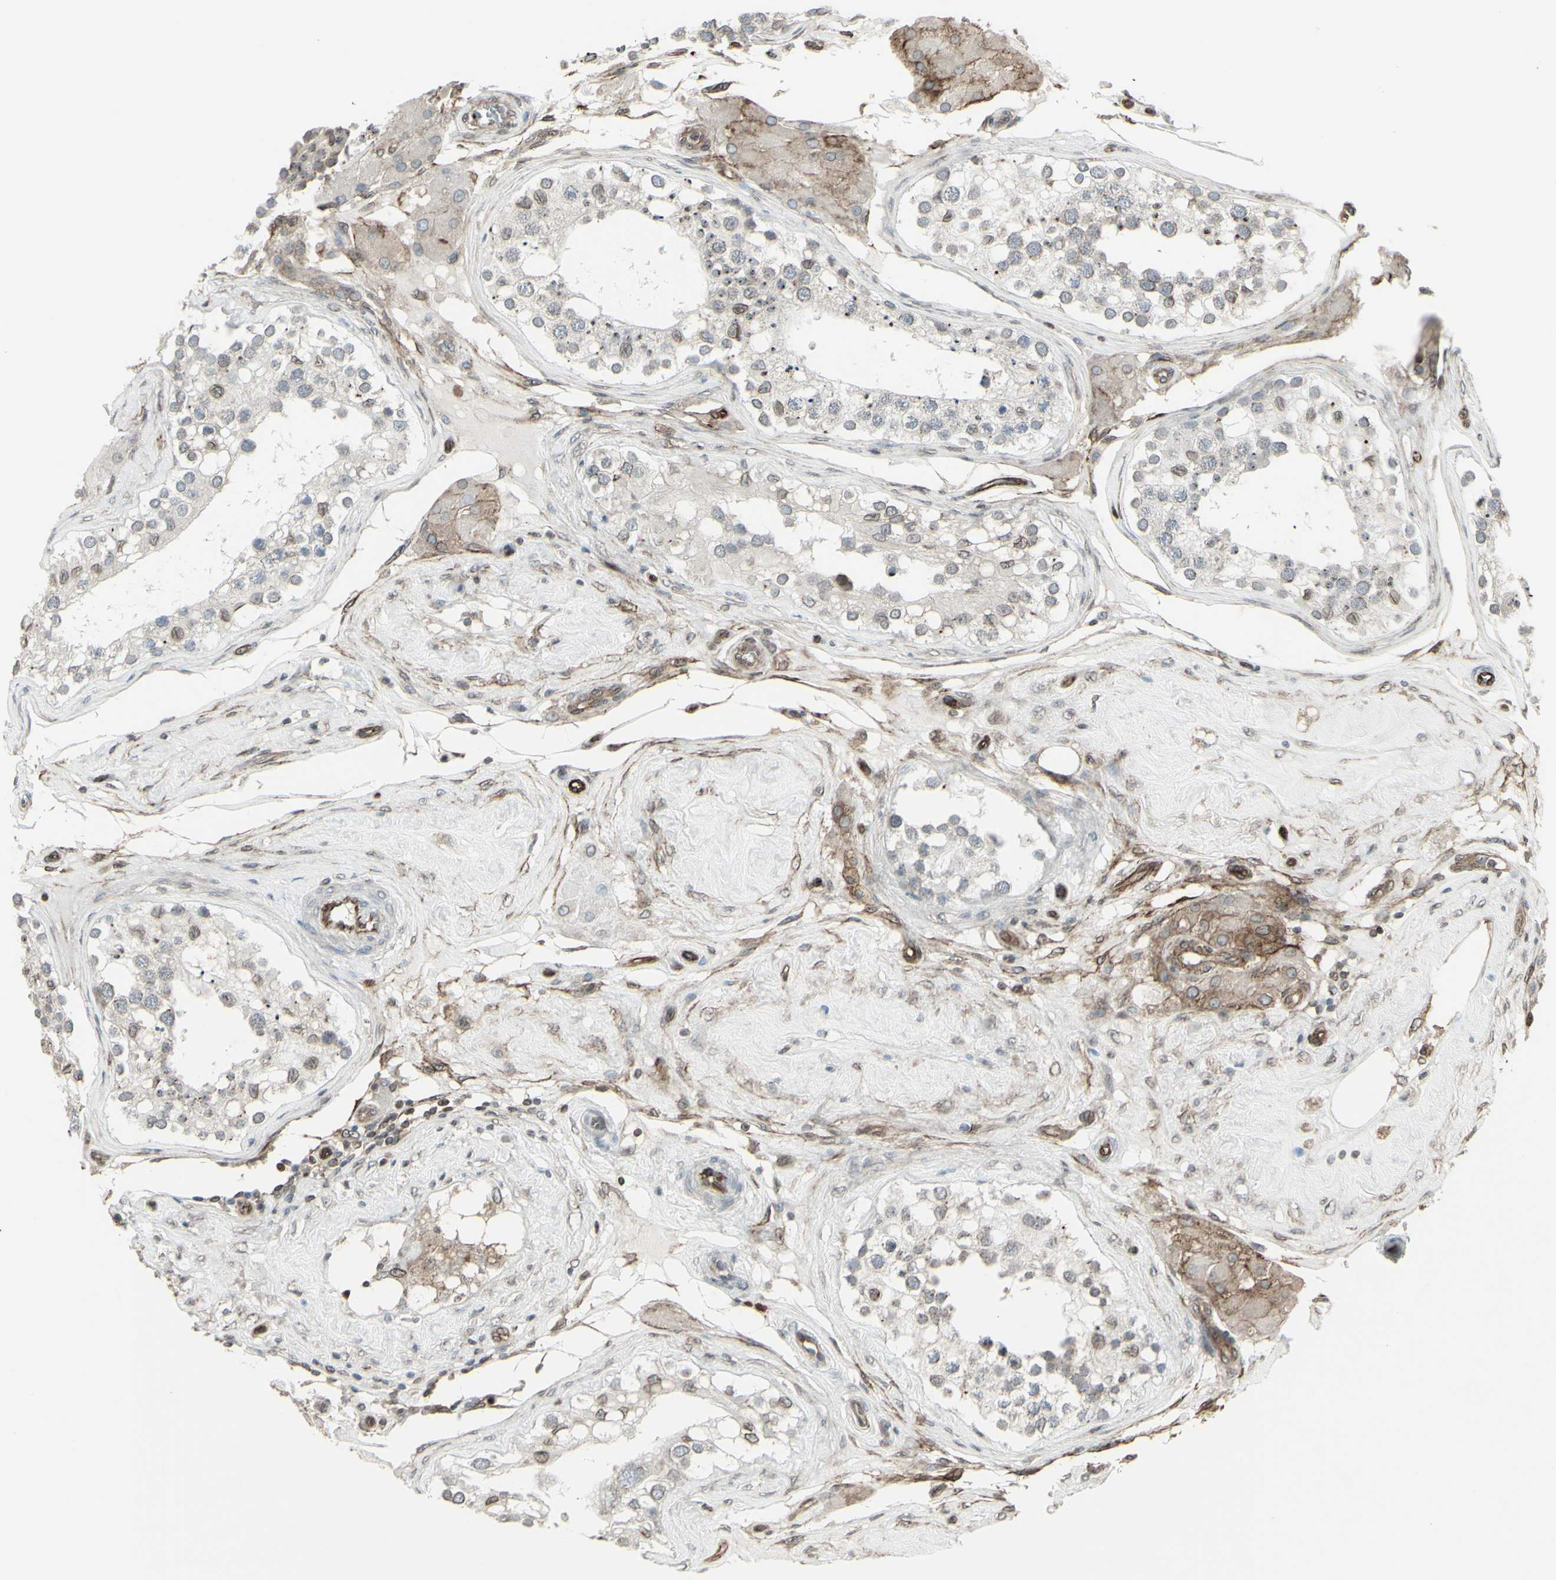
{"staining": {"intensity": "weak", "quantity": "25%-75%", "location": "cytoplasmic/membranous,nuclear"}, "tissue": "testis", "cell_type": "Cells in seminiferous ducts", "image_type": "normal", "snomed": [{"axis": "morphology", "description": "Normal tissue, NOS"}, {"axis": "topography", "description": "Testis"}], "caption": "Cells in seminiferous ducts show weak cytoplasmic/membranous,nuclear staining in approximately 25%-75% of cells in unremarkable testis.", "gene": "DTX3L", "patient": {"sex": "male", "age": 68}}